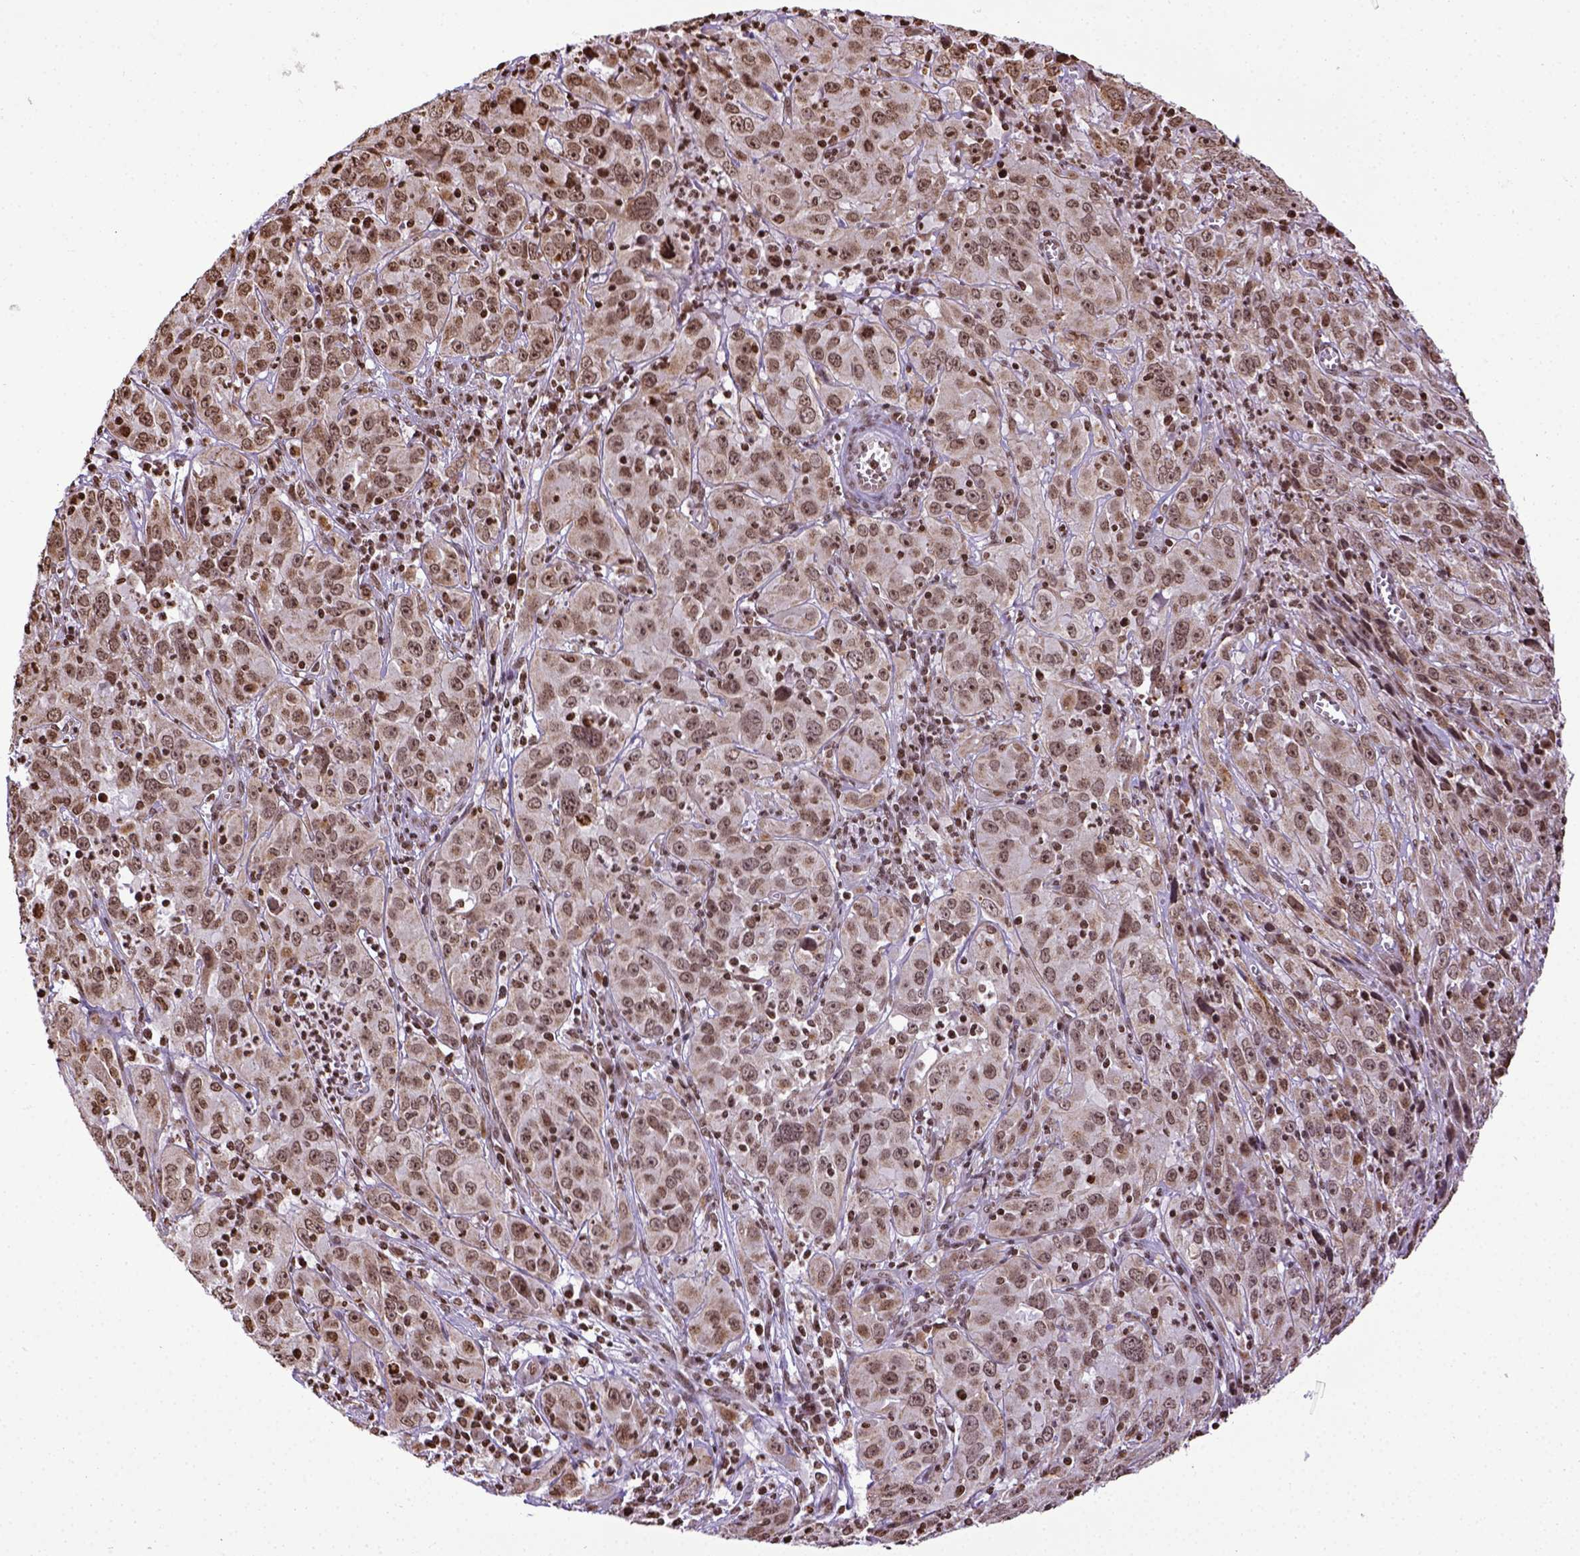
{"staining": {"intensity": "moderate", "quantity": ">75%", "location": "nuclear"}, "tissue": "cervical cancer", "cell_type": "Tumor cells", "image_type": "cancer", "snomed": [{"axis": "morphology", "description": "Squamous cell carcinoma, NOS"}, {"axis": "topography", "description": "Cervix"}], "caption": "Cervical cancer tissue demonstrates moderate nuclear staining in about >75% of tumor cells, visualized by immunohistochemistry.", "gene": "ZNF75D", "patient": {"sex": "female", "age": 32}}